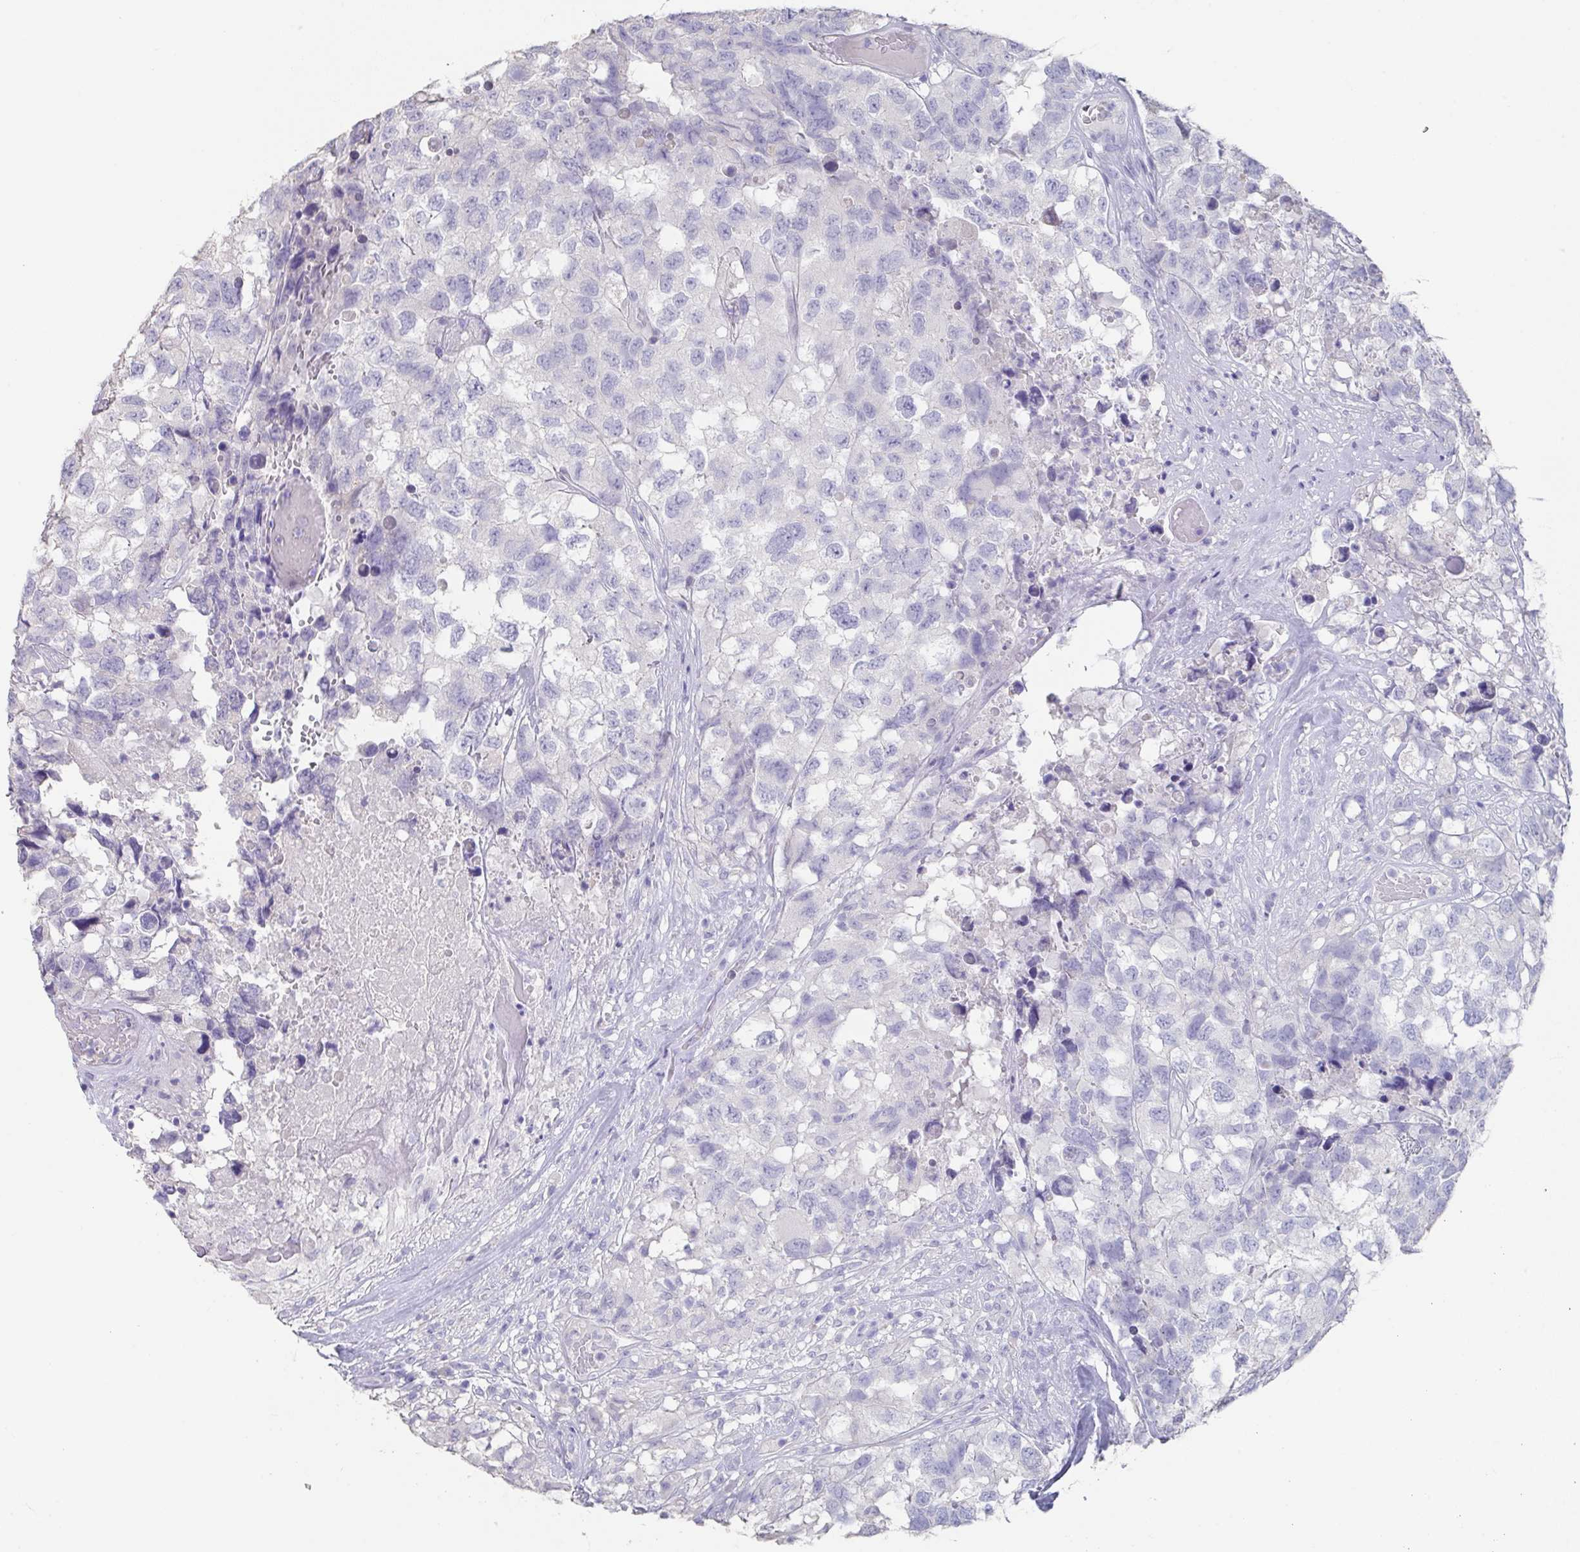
{"staining": {"intensity": "negative", "quantity": "none", "location": "none"}, "tissue": "testis cancer", "cell_type": "Tumor cells", "image_type": "cancer", "snomed": [{"axis": "morphology", "description": "Carcinoma, Embryonal, NOS"}, {"axis": "topography", "description": "Testis"}], "caption": "Immunohistochemical staining of human testis cancer exhibits no significant staining in tumor cells.", "gene": "SLC44A4", "patient": {"sex": "male", "age": 83}}